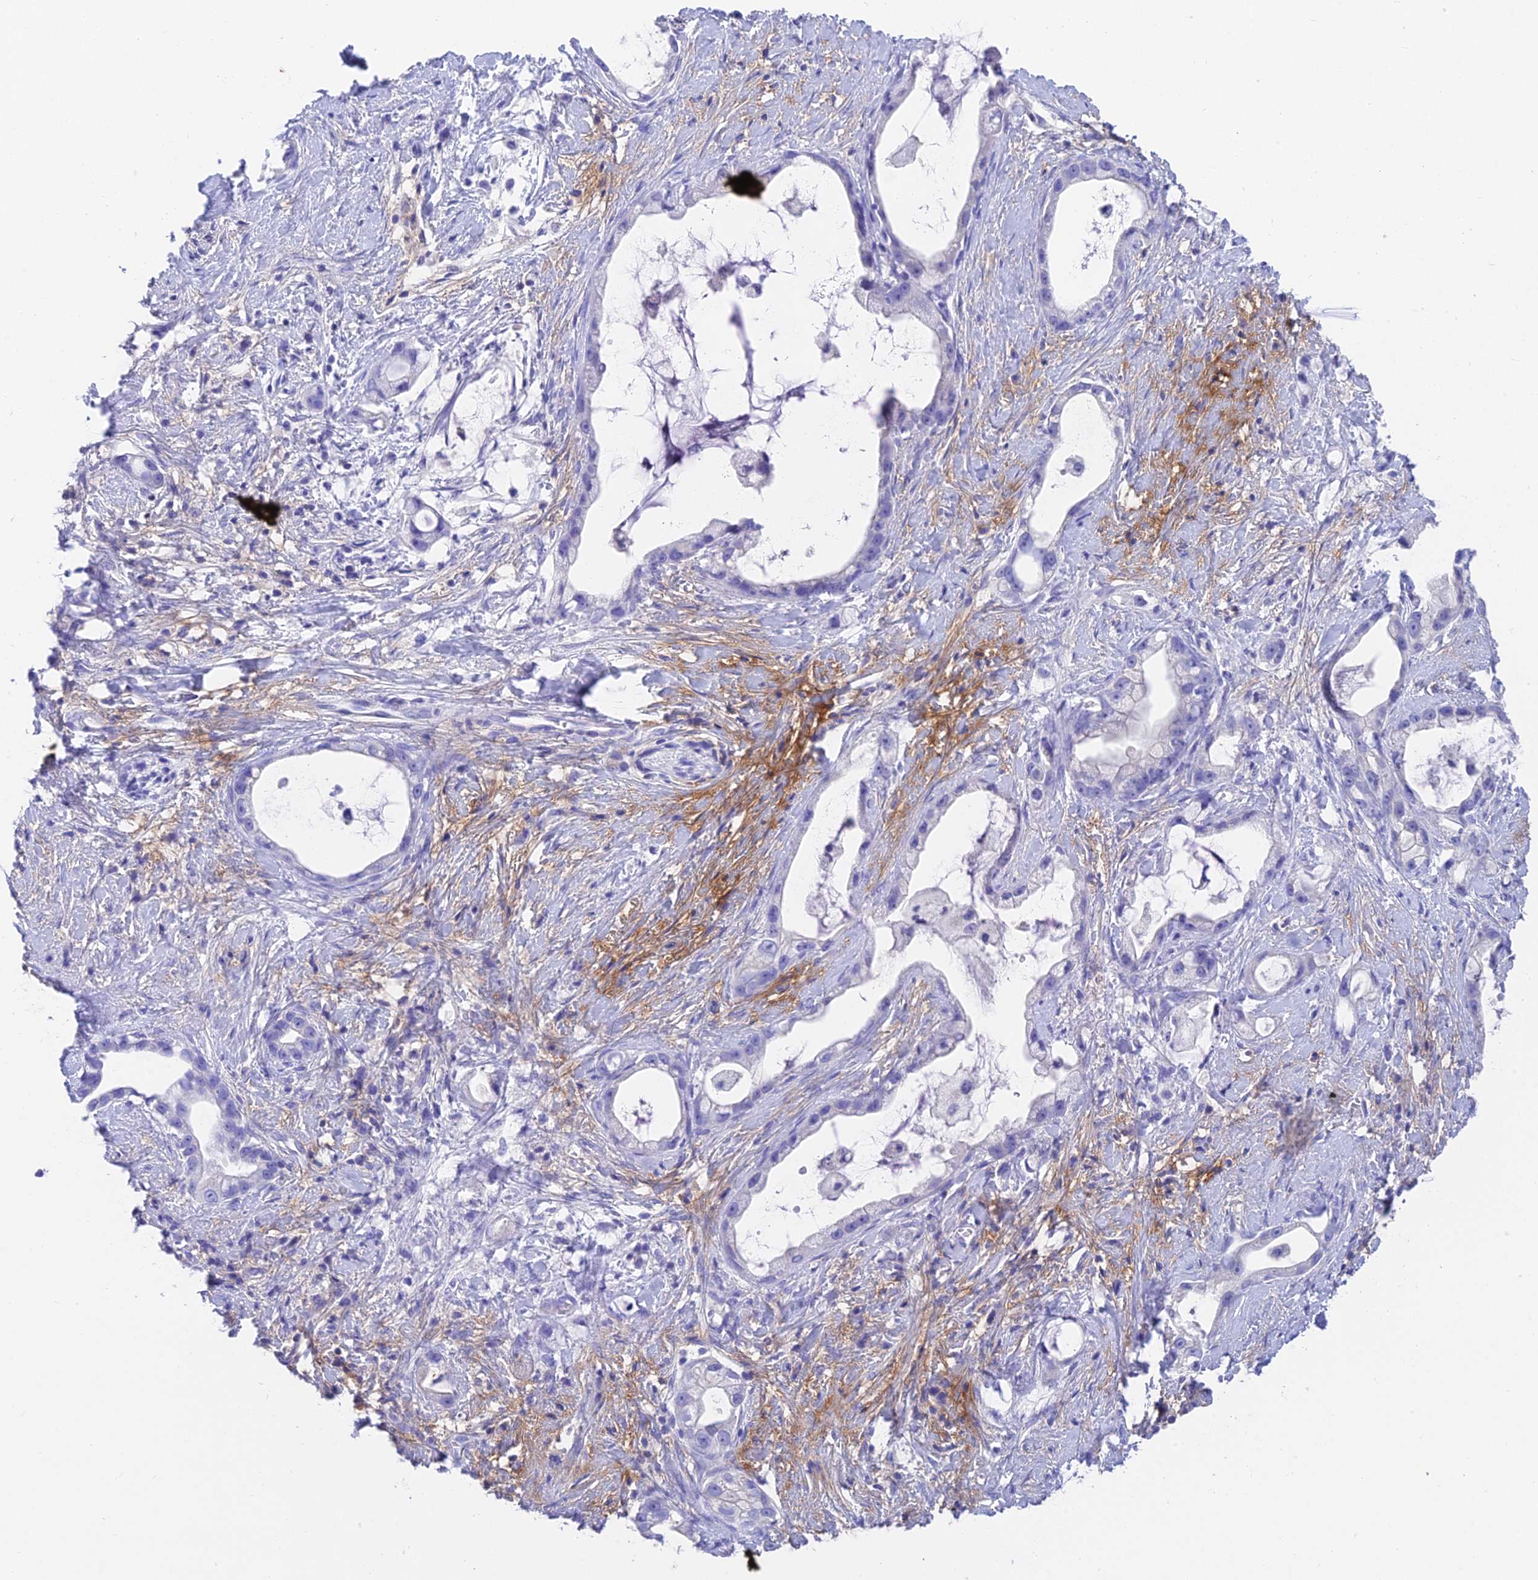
{"staining": {"intensity": "negative", "quantity": "none", "location": "none"}, "tissue": "stomach cancer", "cell_type": "Tumor cells", "image_type": "cancer", "snomed": [{"axis": "morphology", "description": "Adenocarcinoma, NOS"}, {"axis": "topography", "description": "Stomach"}], "caption": "A high-resolution micrograph shows immunohistochemistry (IHC) staining of stomach cancer, which shows no significant staining in tumor cells.", "gene": "ADAMTS13", "patient": {"sex": "male", "age": 55}}